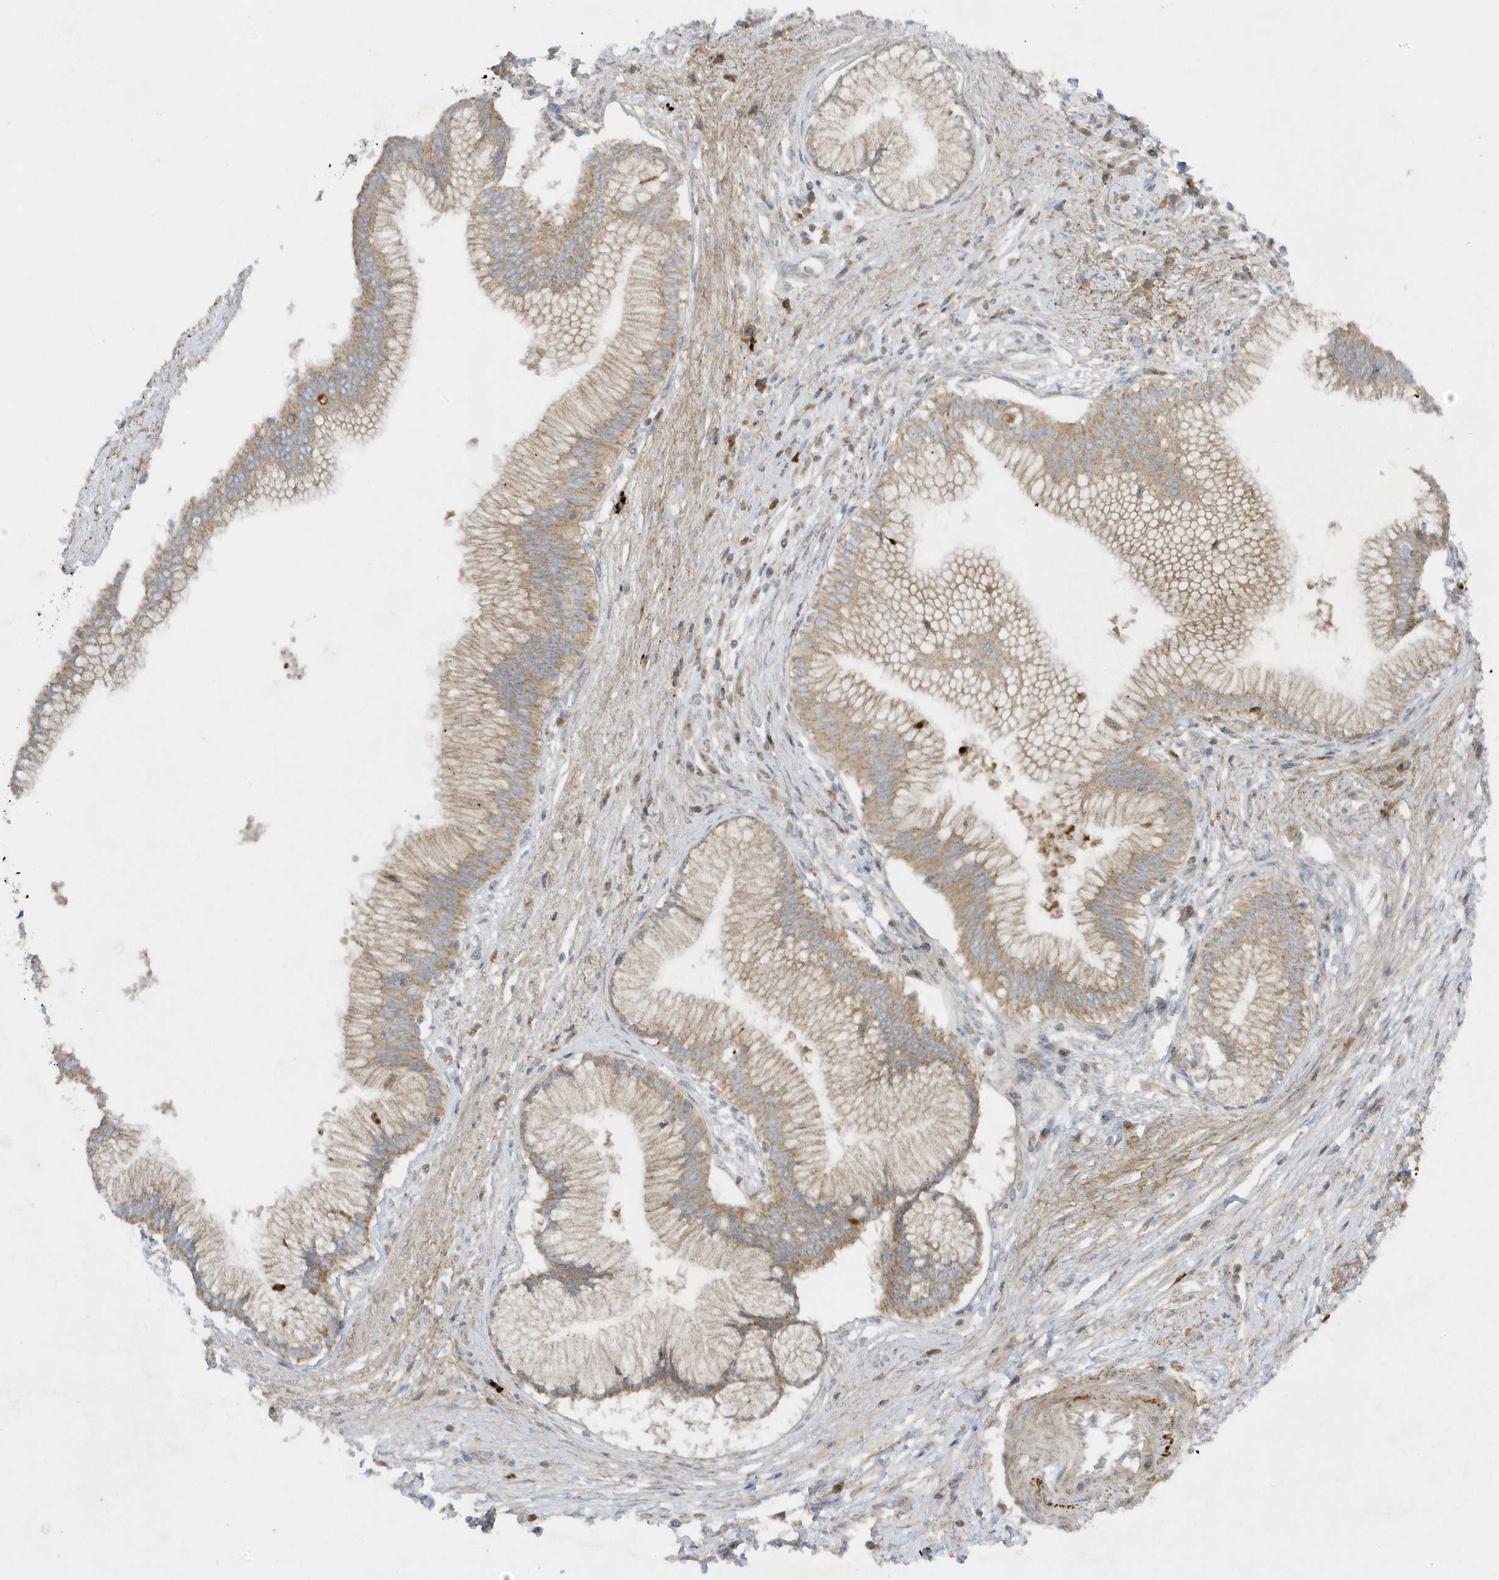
{"staining": {"intensity": "moderate", "quantity": ">75%", "location": "cytoplasmic/membranous"}, "tissue": "pancreatic cancer", "cell_type": "Tumor cells", "image_type": "cancer", "snomed": [{"axis": "morphology", "description": "Adenocarcinoma, NOS"}, {"axis": "topography", "description": "Pancreas"}], "caption": "Immunohistochemical staining of human pancreatic cancer displays medium levels of moderate cytoplasmic/membranous protein positivity in approximately >75% of tumor cells. Immunohistochemistry (ihc) stains the protein in brown and the nuclei are stained blue.", "gene": "SLC38A2", "patient": {"sex": "male", "age": 68}}